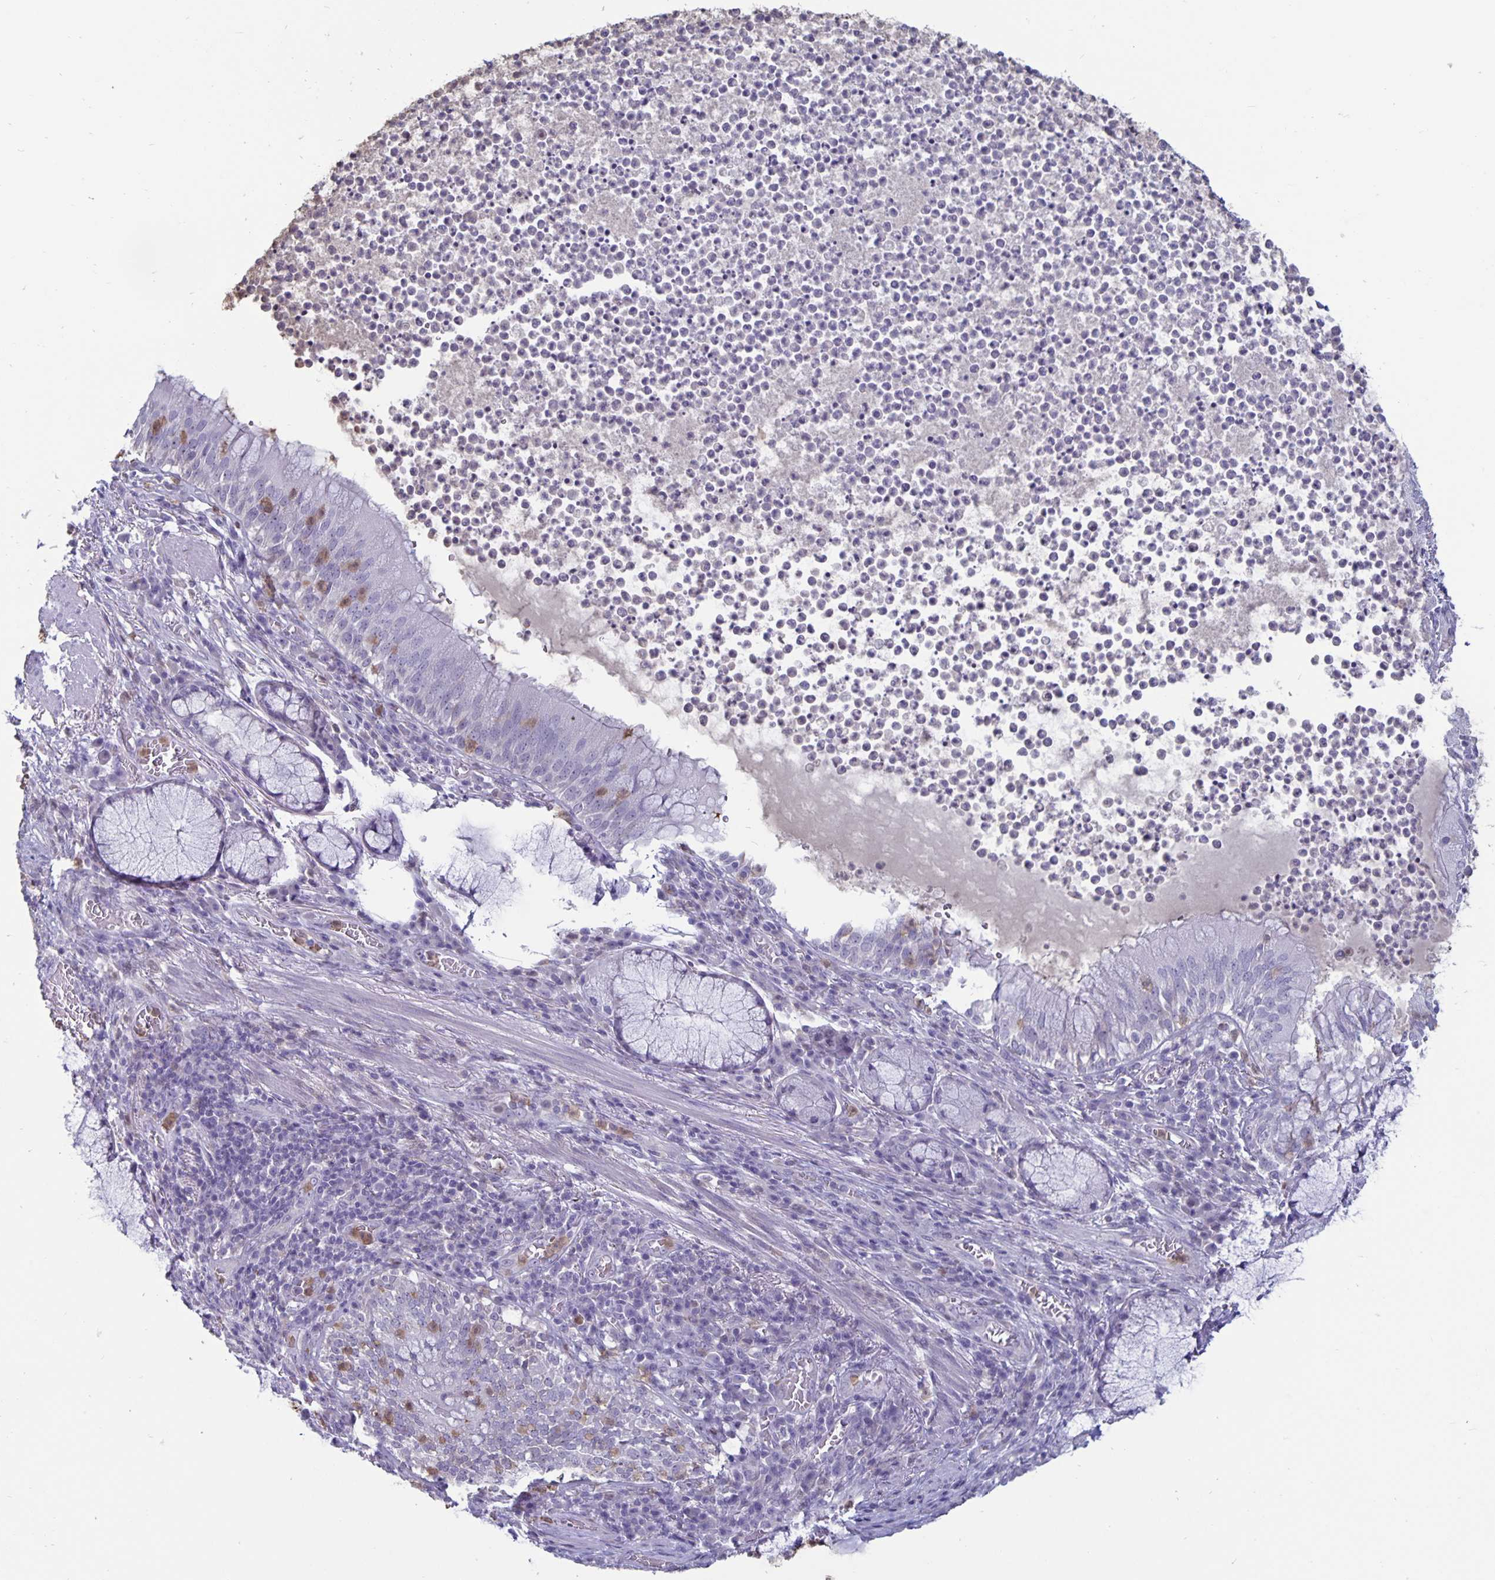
{"staining": {"intensity": "moderate", "quantity": "<25%", "location": "nuclear"}, "tissue": "bronchus", "cell_type": "Respiratory epithelial cells", "image_type": "normal", "snomed": [{"axis": "morphology", "description": "Normal tissue, NOS"}, {"axis": "topography", "description": "Lymph node"}, {"axis": "topography", "description": "Bronchus"}], "caption": "Bronchus stained with DAB immunohistochemistry demonstrates low levels of moderate nuclear staining in about <25% of respiratory epithelial cells.", "gene": "PLCB3", "patient": {"sex": "male", "age": 56}}